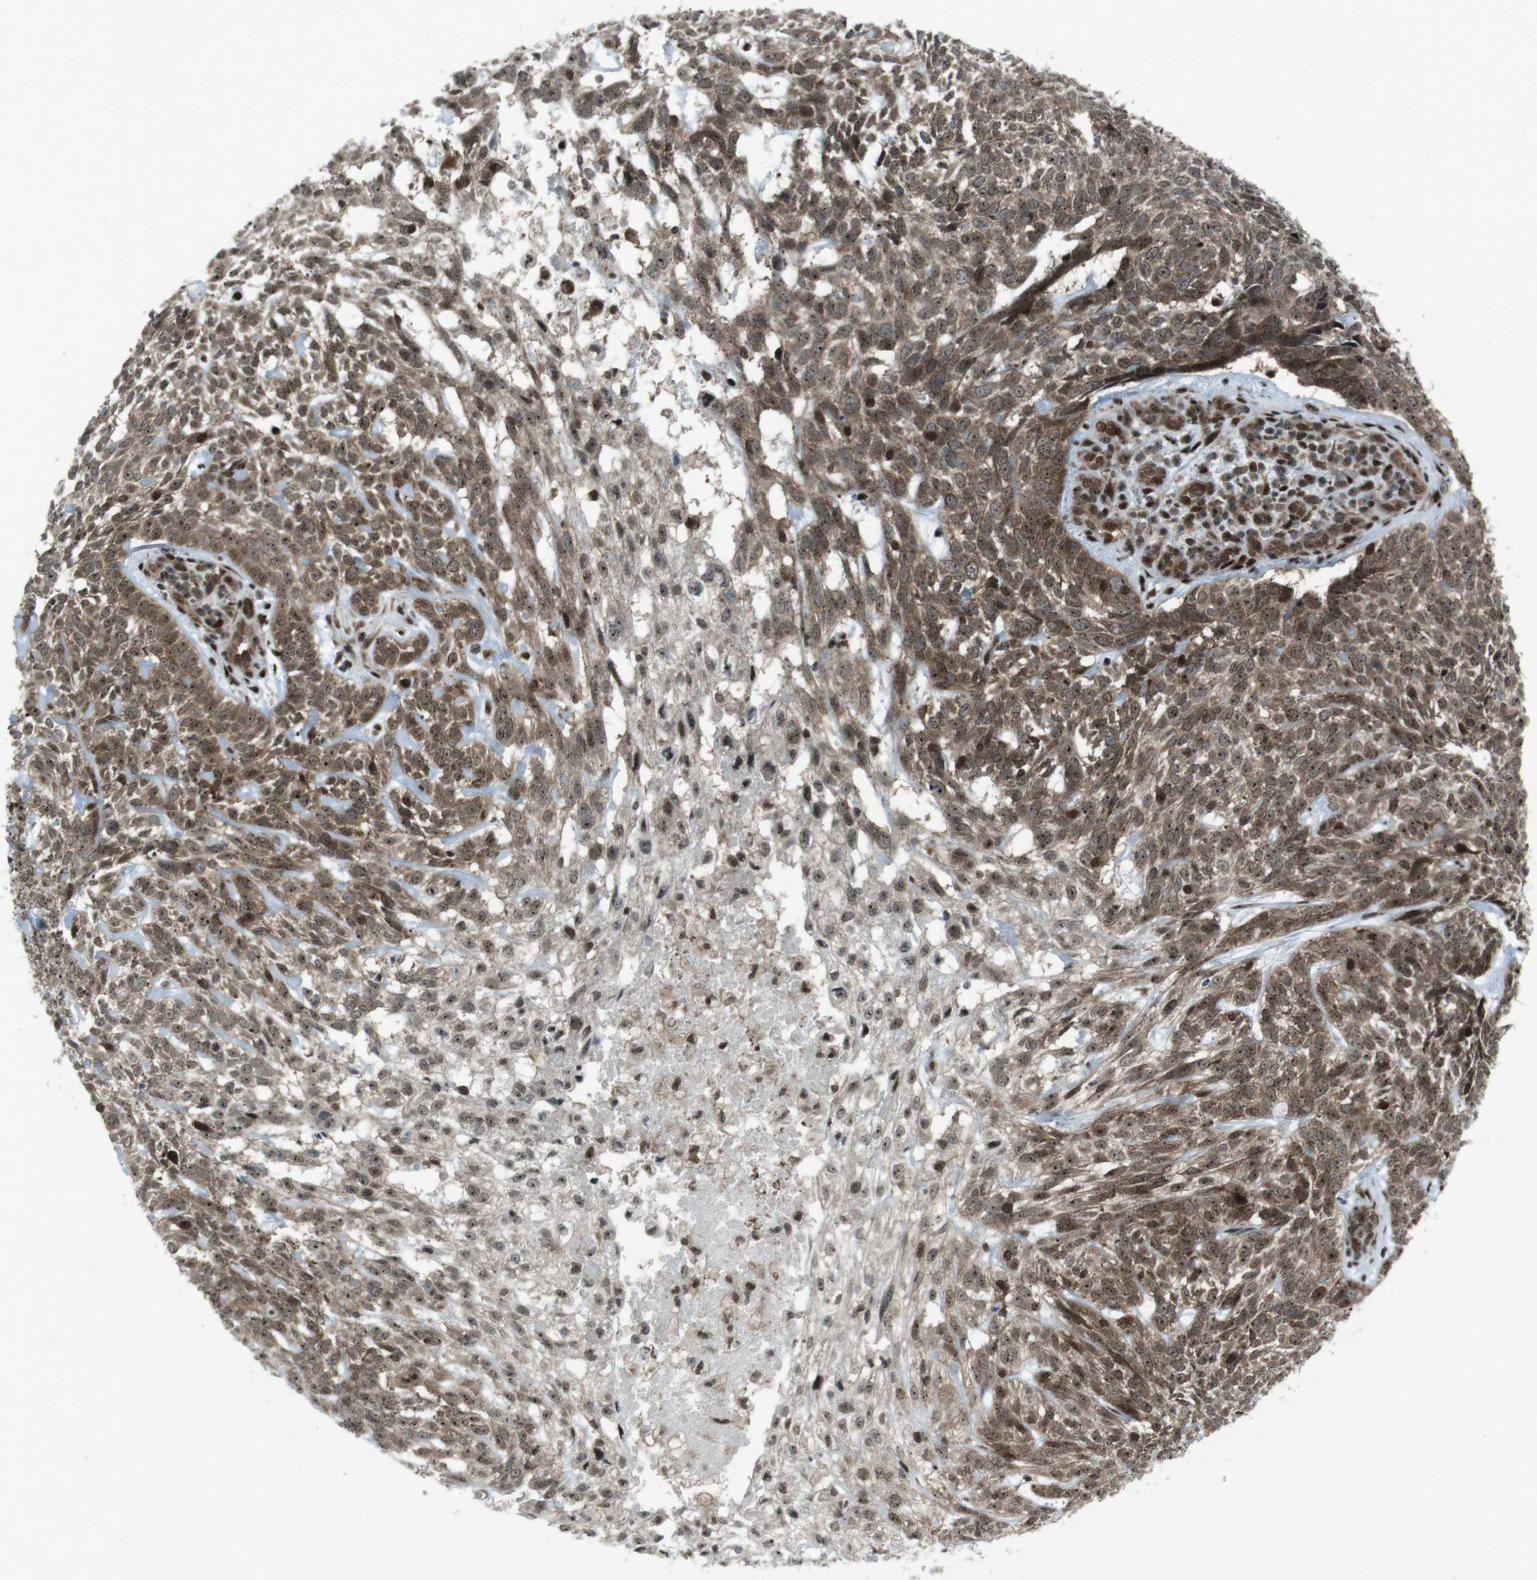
{"staining": {"intensity": "moderate", "quantity": ">75%", "location": "cytoplasmic/membranous,nuclear"}, "tissue": "skin cancer", "cell_type": "Tumor cells", "image_type": "cancer", "snomed": [{"axis": "morphology", "description": "Basal cell carcinoma"}, {"axis": "topography", "description": "Skin"}], "caption": "The histopathology image demonstrates immunohistochemical staining of skin cancer. There is moderate cytoplasmic/membranous and nuclear expression is appreciated in about >75% of tumor cells.", "gene": "CSNK1D", "patient": {"sex": "male", "age": 72}}